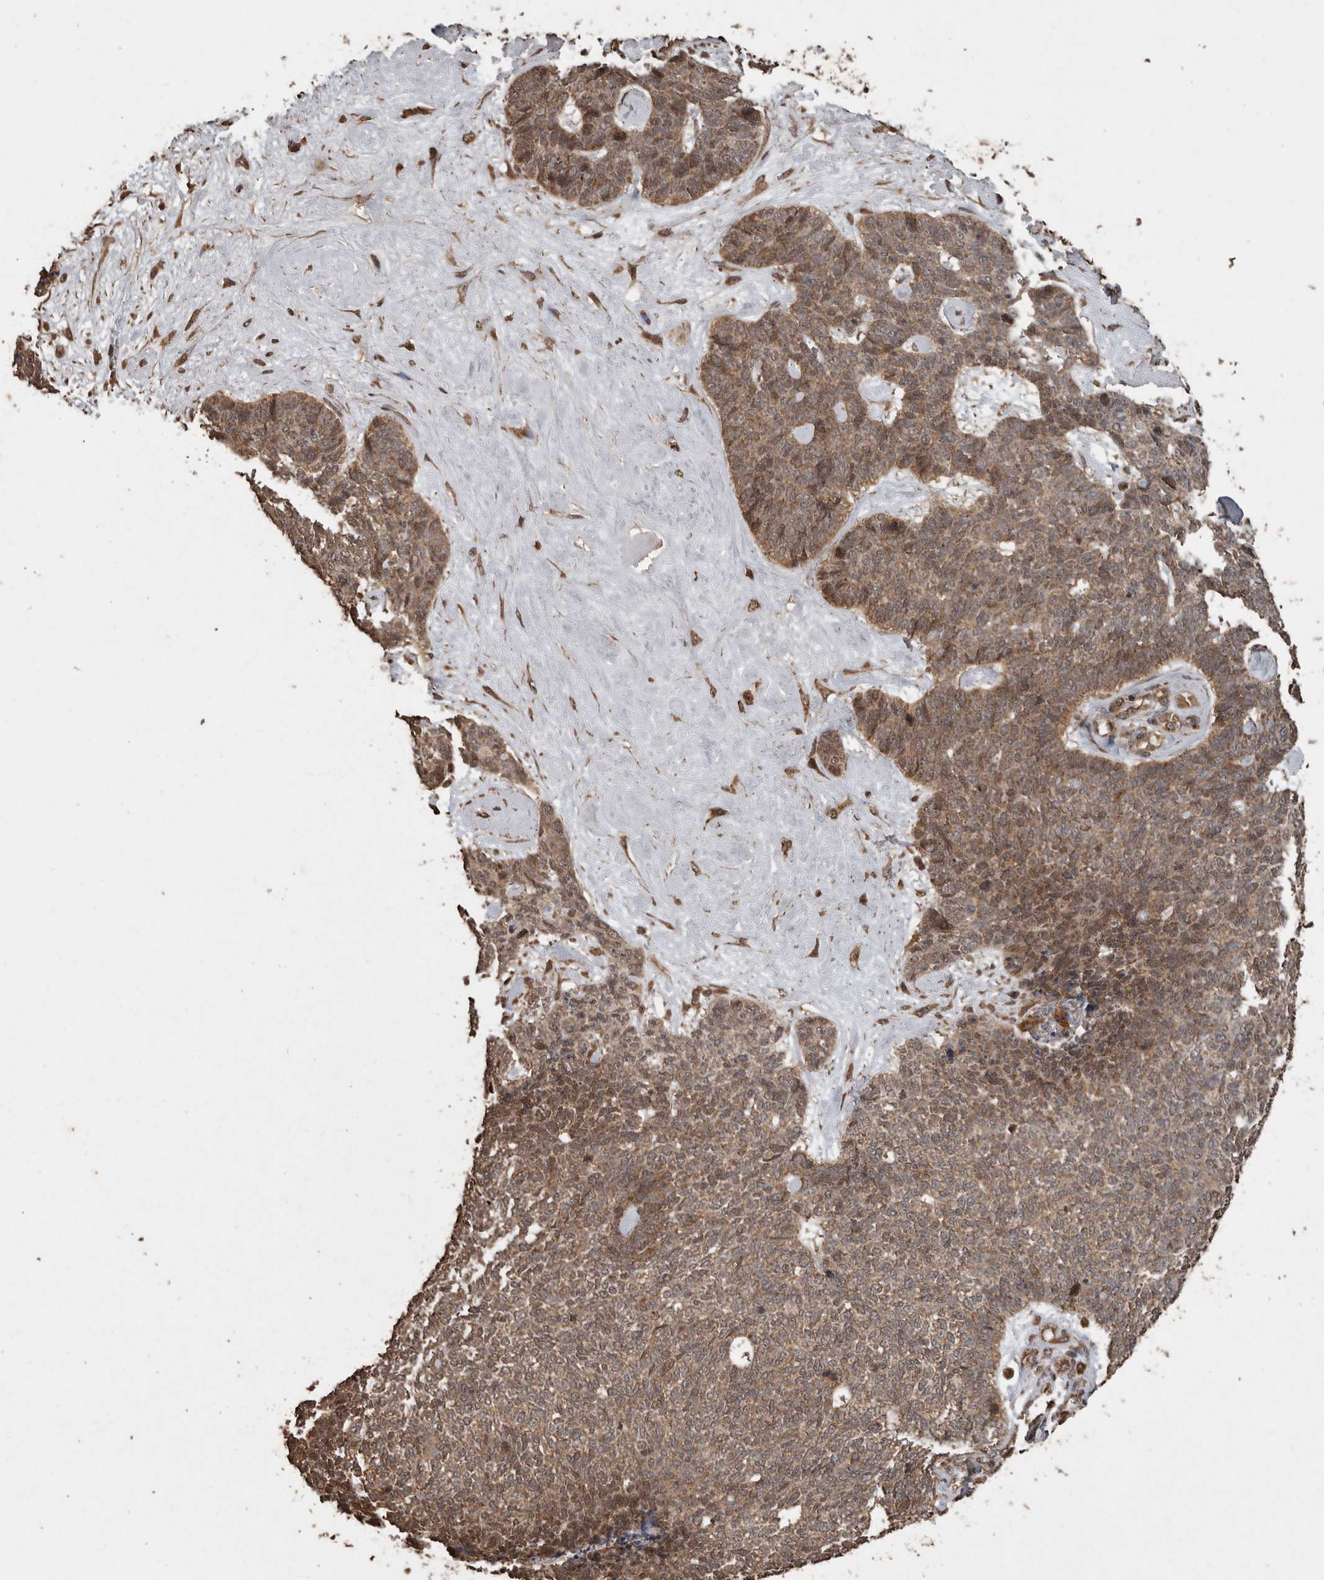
{"staining": {"intensity": "moderate", "quantity": ">75%", "location": "cytoplasmic/membranous"}, "tissue": "skin cancer", "cell_type": "Tumor cells", "image_type": "cancer", "snomed": [{"axis": "morphology", "description": "Basal cell carcinoma"}, {"axis": "topography", "description": "Skin"}], "caption": "The micrograph displays staining of skin basal cell carcinoma, revealing moderate cytoplasmic/membranous protein positivity (brown color) within tumor cells.", "gene": "PINK1", "patient": {"sex": "female", "age": 84}}